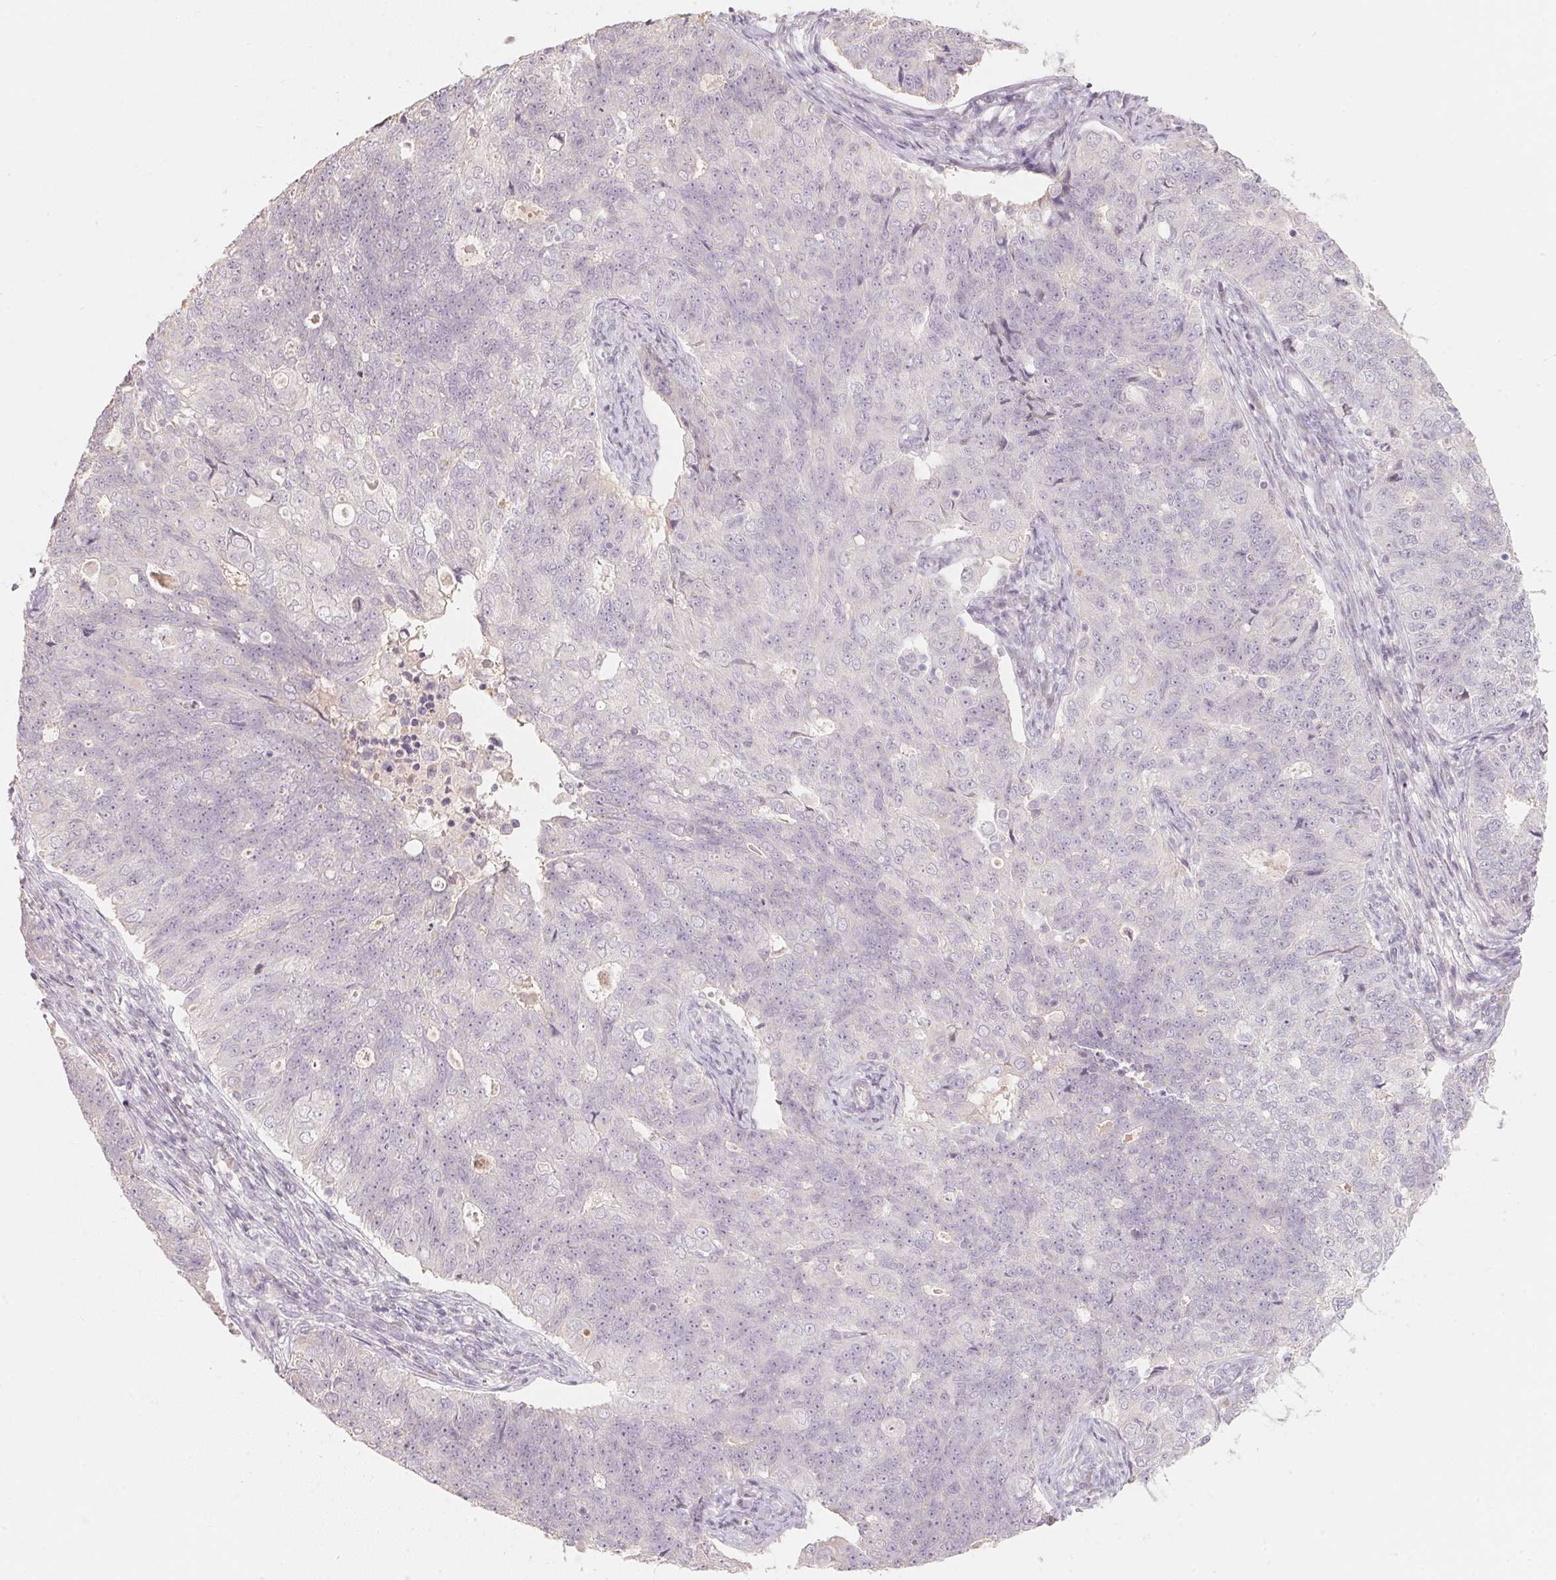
{"staining": {"intensity": "negative", "quantity": "none", "location": "none"}, "tissue": "endometrial cancer", "cell_type": "Tumor cells", "image_type": "cancer", "snomed": [{"axis": "morphology", "description": "Adenocarcinoma, NOS"}, {"axis": "topography", "description": "Endometrium"}], "caption": "Immunohistochemistry micrograph of human adenocarcinoma (endometrial) stained for a protein (brown), which reveals no positivity in tumor cells.", "gene": "TP53AIP1", "patient": {"sex": "female", "age": 43}}